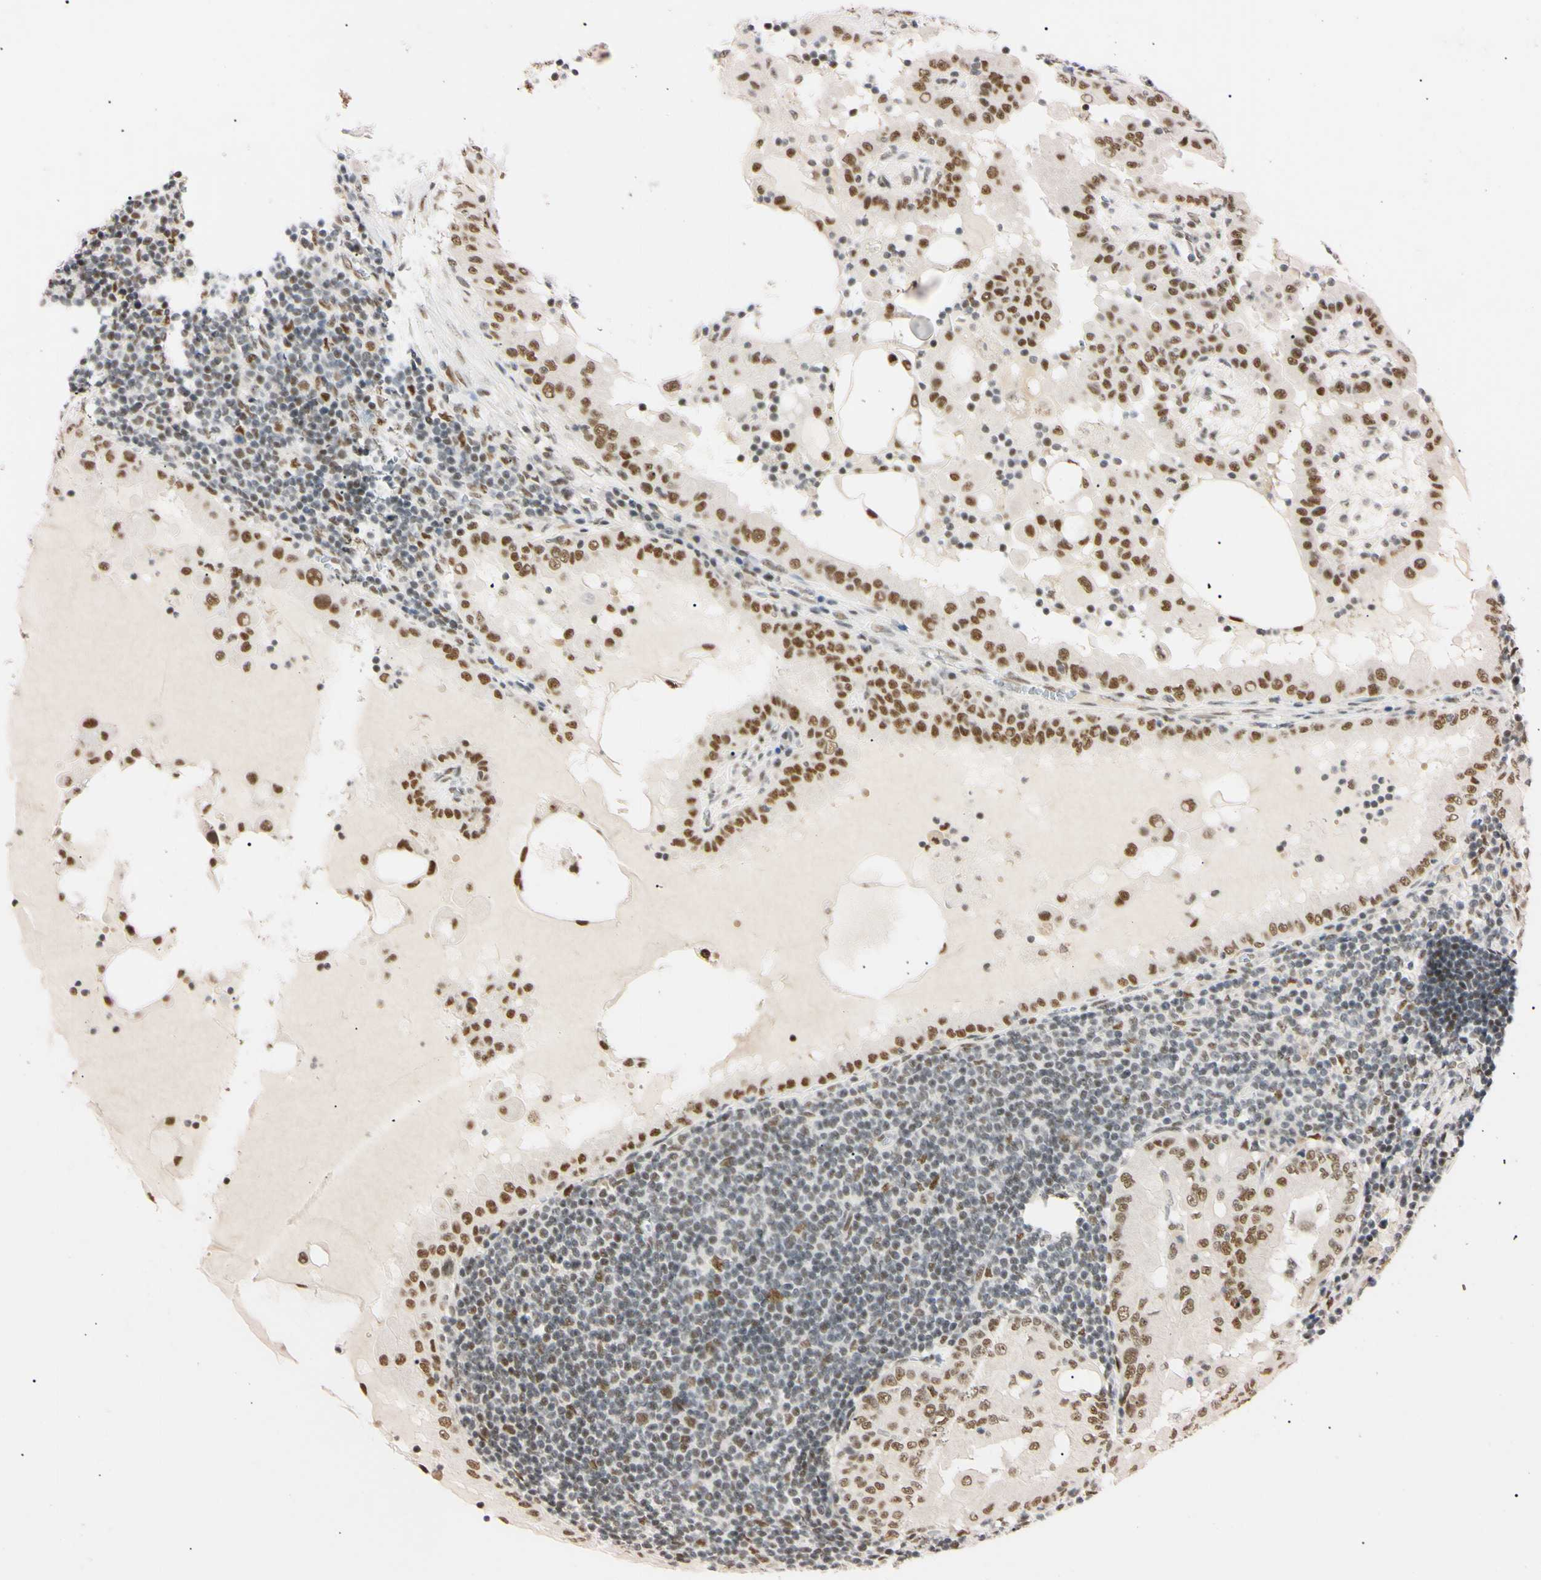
{"staining": {"intensity": "moderate", "quantity": ">75%", "location": "nuclear"}, "tissue": "thyroid cancer", "cell_type": "Tumor cells", "image_type": "cancer", "snomed": [{"axis": "morphology", "description": "Papillary adenocarcinoma, NOS"}, {"axis": "topography", "description": "Thyroid gland"}], "caption": "There is medium levels of moderate nuclear staining in tumor cells of papillary adenocarcinoma (thyroid), as demonstrated by immunohistochemical staining (brown color).", "gene": "ZNF134", "patient": {"sex": "male", "age": 33}}